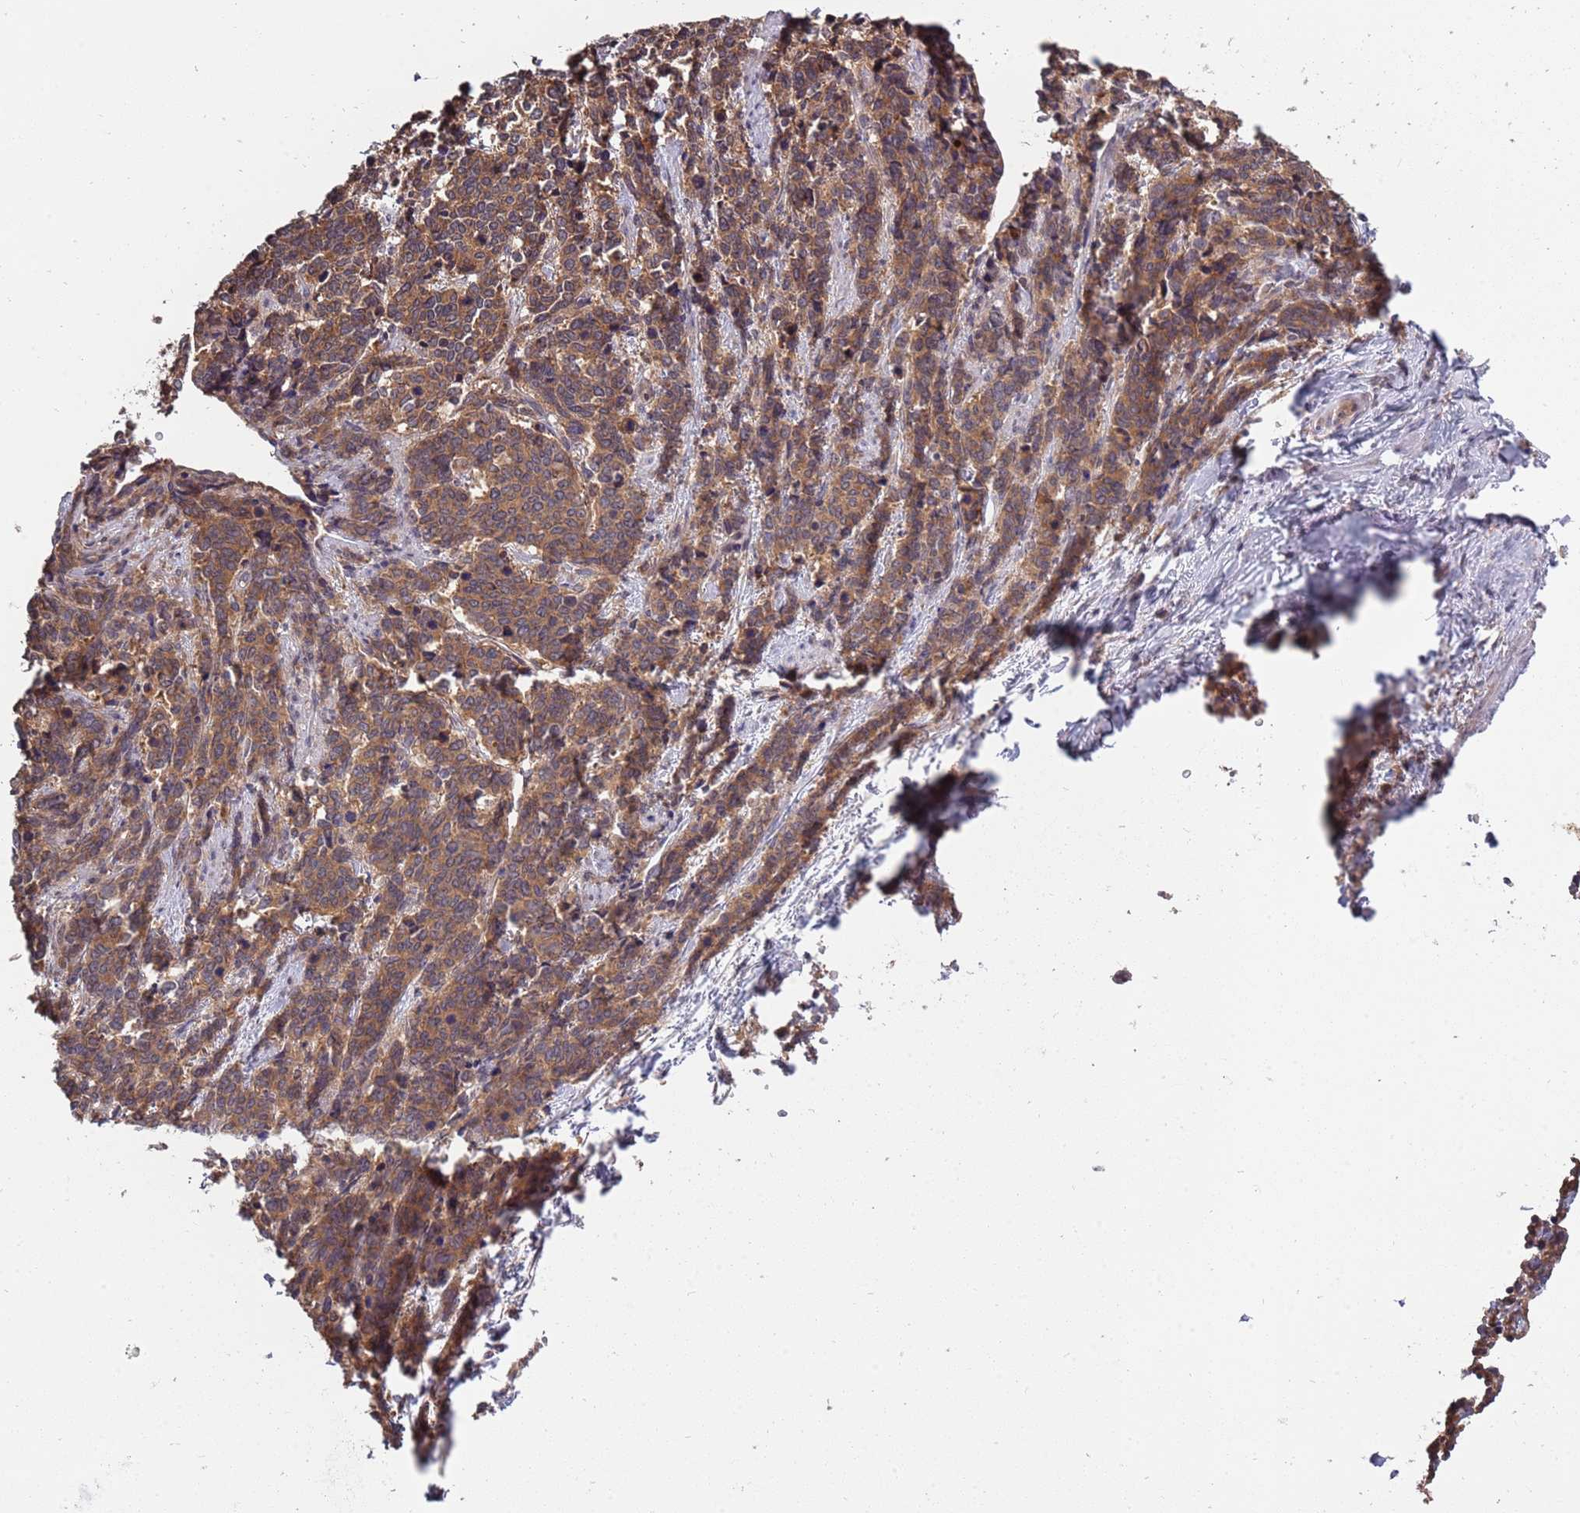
{"staining": {"intensity": "moderate", "quantity": ">75%", "location": "cytoplasmic/membranous"}, "tissue": "cervical cancer", "cell_type": "Tumor cells", "image_type": "cancer", "snomed": [{"axis": "morphology", "description": "Squamous cell carcinoma, NOS"}, {"axis": "topography", "description": "Cervix"}], "caption": "Immunohistochemical staining of human cervical squamous cell carcinoma reveals medium levels of moderate cytoplasmic/membranous protein staining in approximately >75% of tumor cells. The staining is performed using DAB brown chromogen to label protein expression. The nuclei are counter-stained blue using hematoxylin.", "gene": "USP32", "patient": {"sex": "female", "age": 60}}